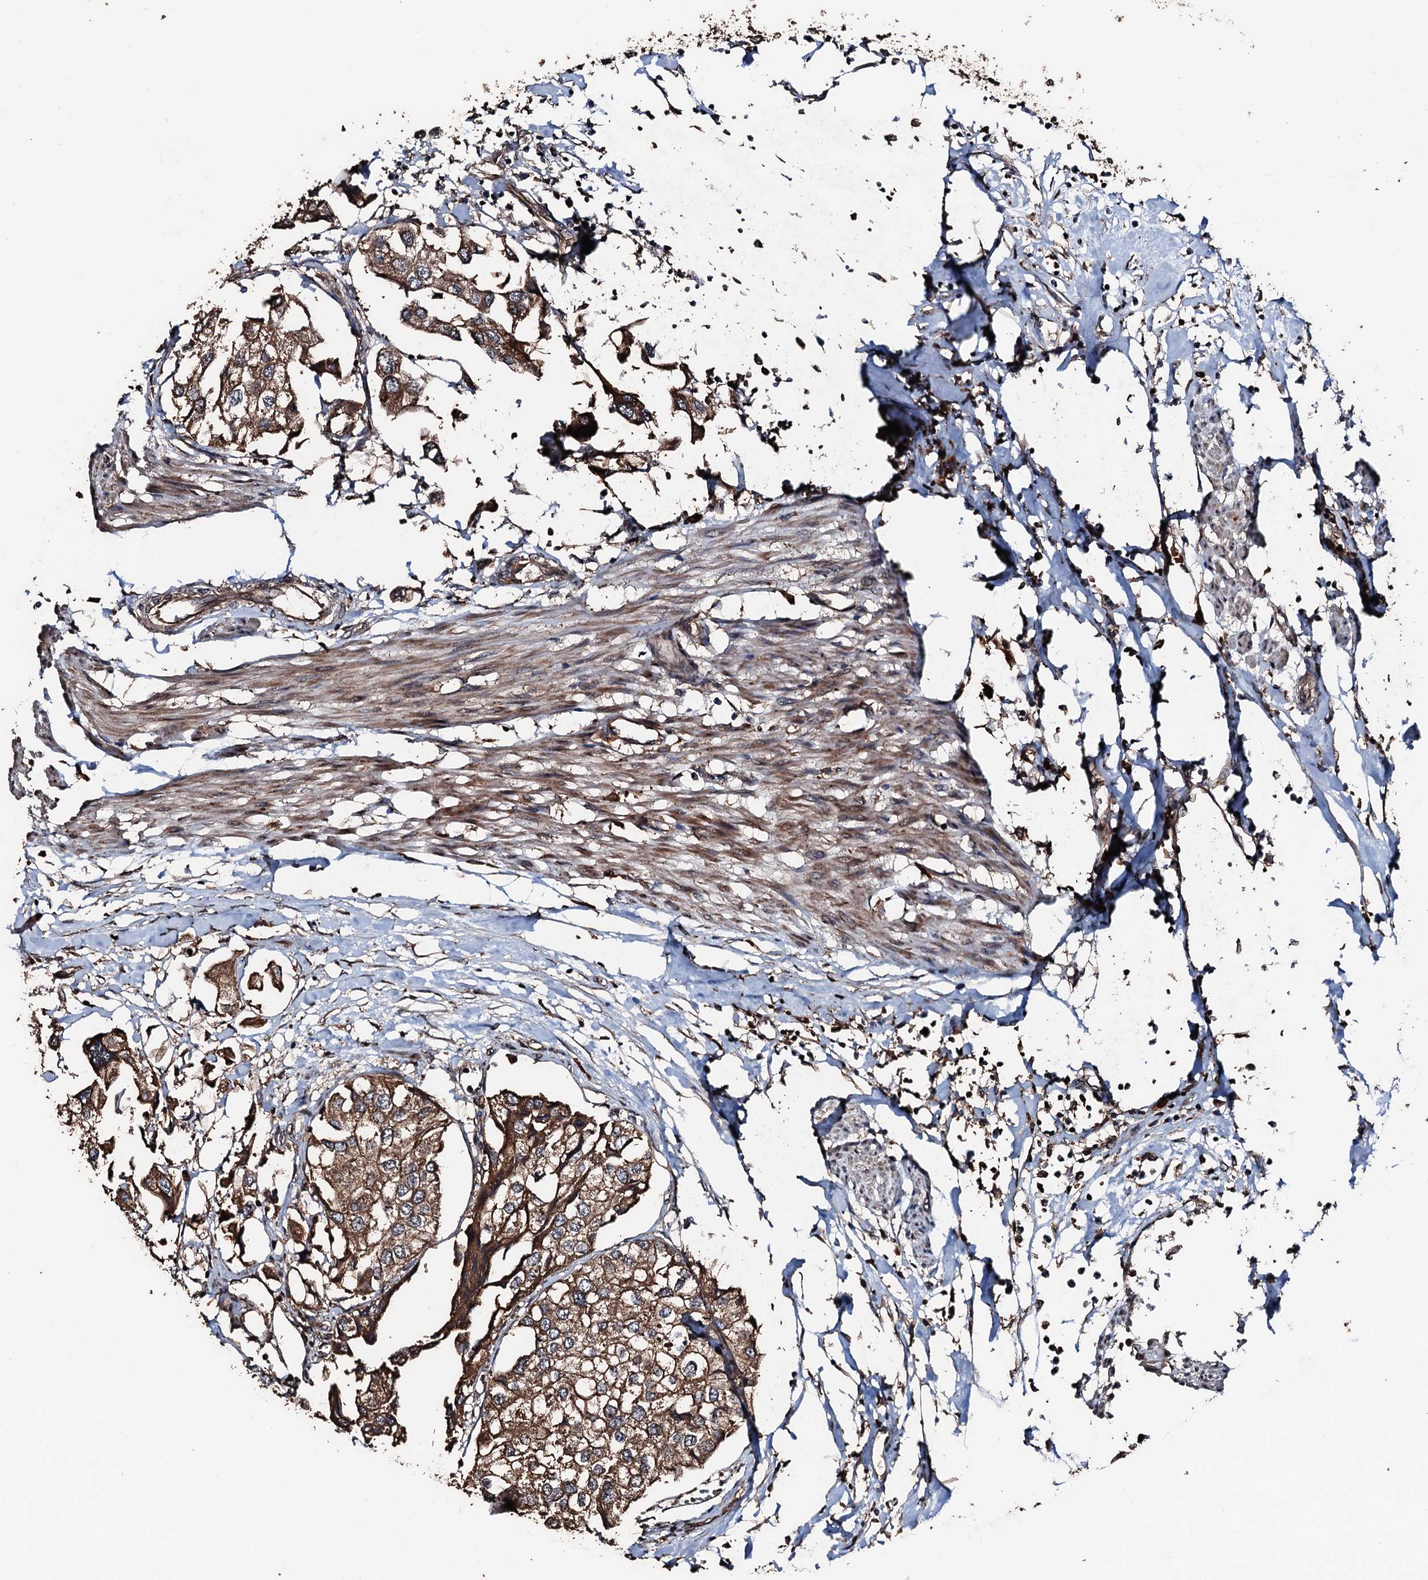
{"staining": {"intensity": "moderate", "quantity": ">75%", "location": "cytoplasmic/membranous"}, "tissue": "urothelial cancer", "cell_type": "Tumor cells", "image_type": "cancer", "snomed": [{"axis": "morphology", "description": "Urothelial carcinoma, High grade"}, {"axis": "topography", "description": "Urinary bladder"}], "caption": "Approximately >75% of tumor cells in human urothelial cancer display moderate cytoplasmic/membranous protein expression as visualized by brown immunohistochemical staining.", "gene": "KIF18A", "patient": {"sex": "male", "age": 64}}